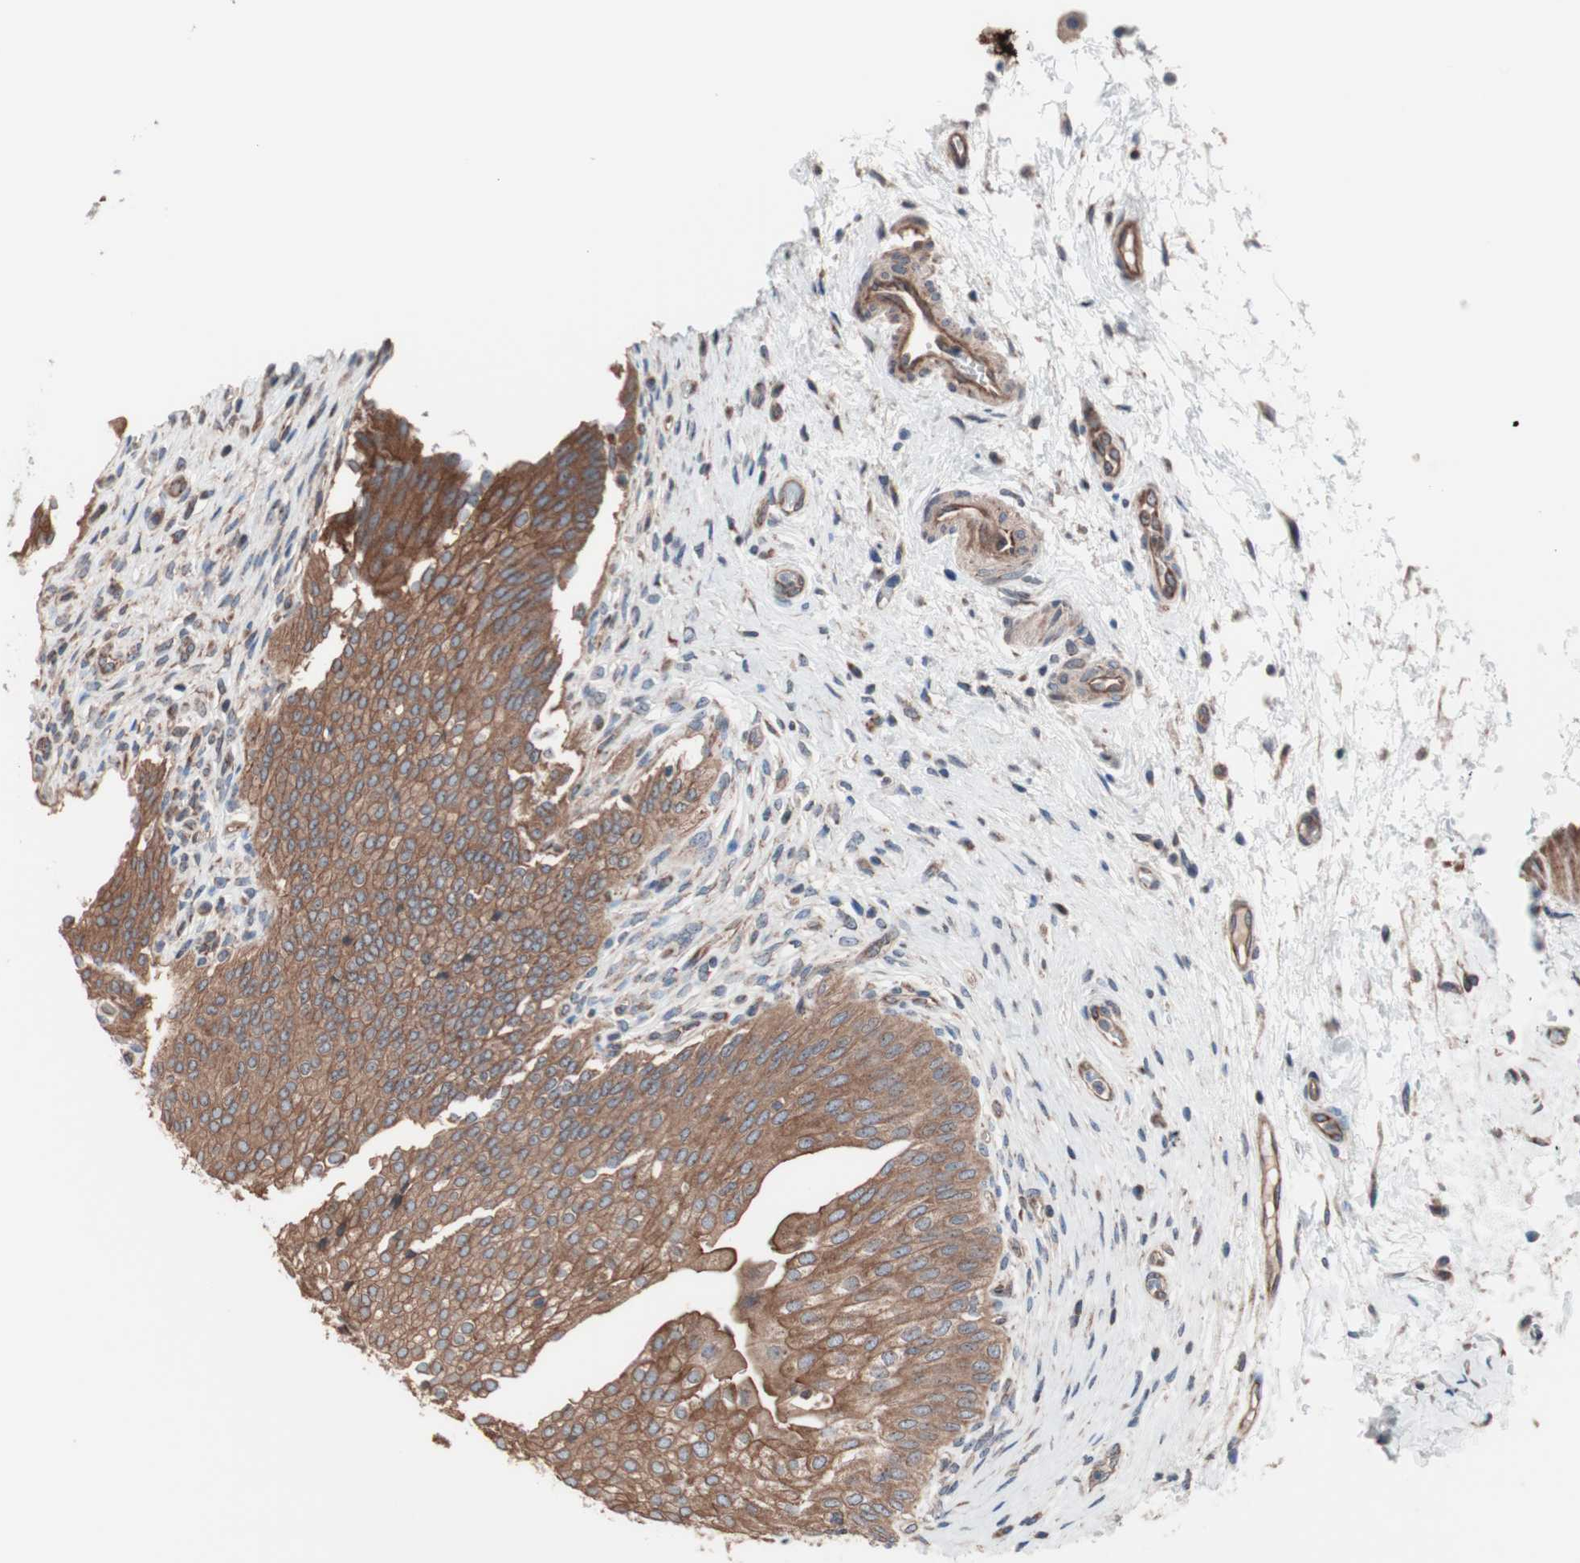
{"staining": {"intensity": "moderate", "quantity": ">75%", "location": "cytoplasmic/membranous"}, "tissue": "urinary bladder", "cell_type": "Urothelial cells", "image_type": "normal", "snomed": [{"axis": "morphology", "description": "Normal tissue, NOS"}, {"axis": "morphology", "description": "Urothelial carcinoma, High grade"}, {"axis": "topography", "description": "Urinary bladder"}], "caption": "This image demonstrates immunohistochemistry staining of unremarkable urinary bladder, with medium moderate cytoplasmic/membranous expression in about >75% of urothelial cells.", "gene": "CTTNBP2NL", "patient": {"sex": "male", "age": 46}}